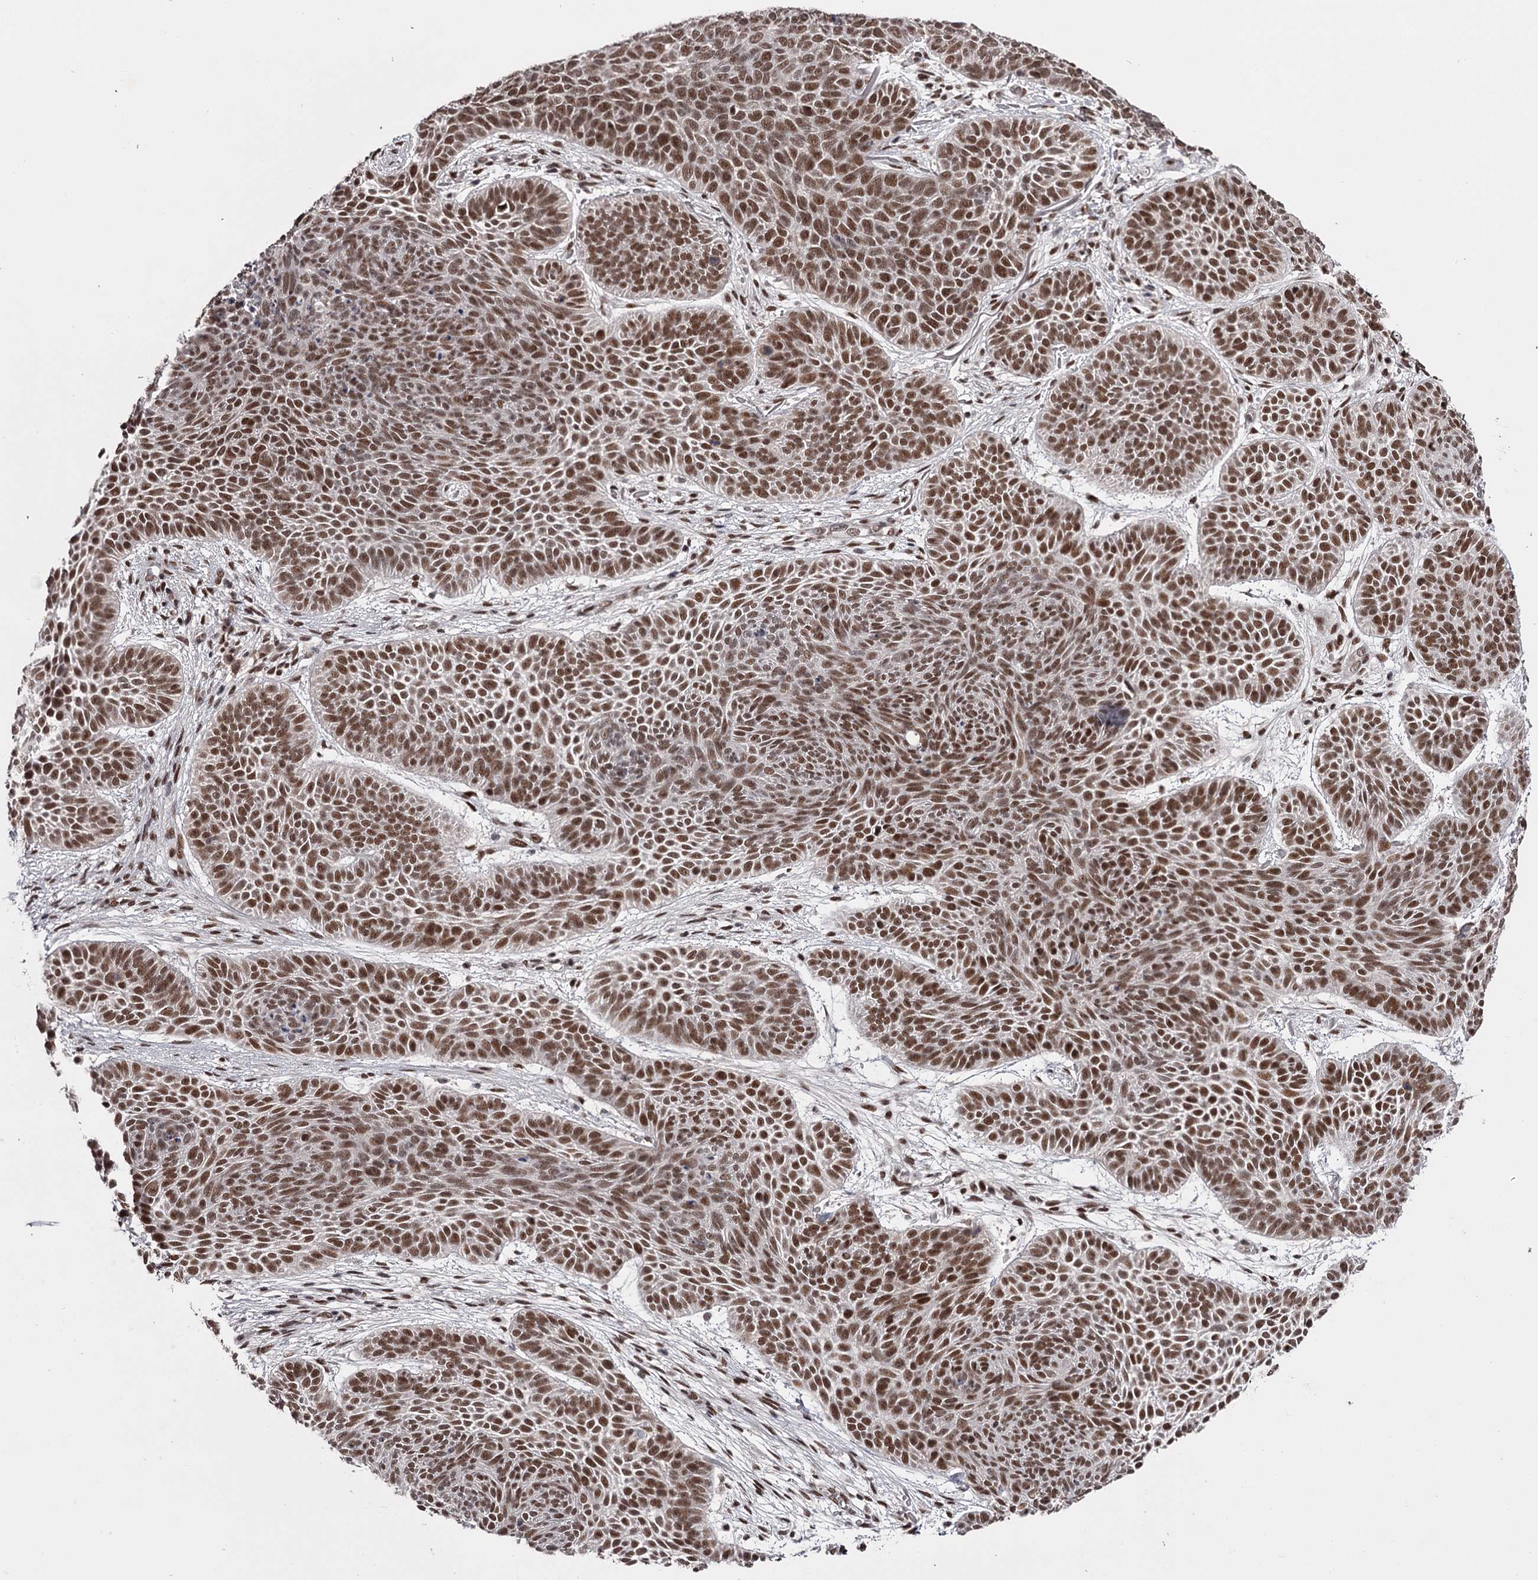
{"staining": {"intensity": "strong", "quantity": ">75%", "location": "nuclear"}, "tissue": "skin cancer", "cell_type": "Tumor cells", "image_type": "cancer", "snomed": [{"axis": "morphology", "description": "Basal cell carcinoma"}, {"axis": "topography", "description": "Skin"}], "caption": "Skin cancer (basal cell carcinoma) stained with a protein marker exhibits strong staining in tumor cells.", "gene": "TTC33", "patient": {"sex": "male", "age": 85}}